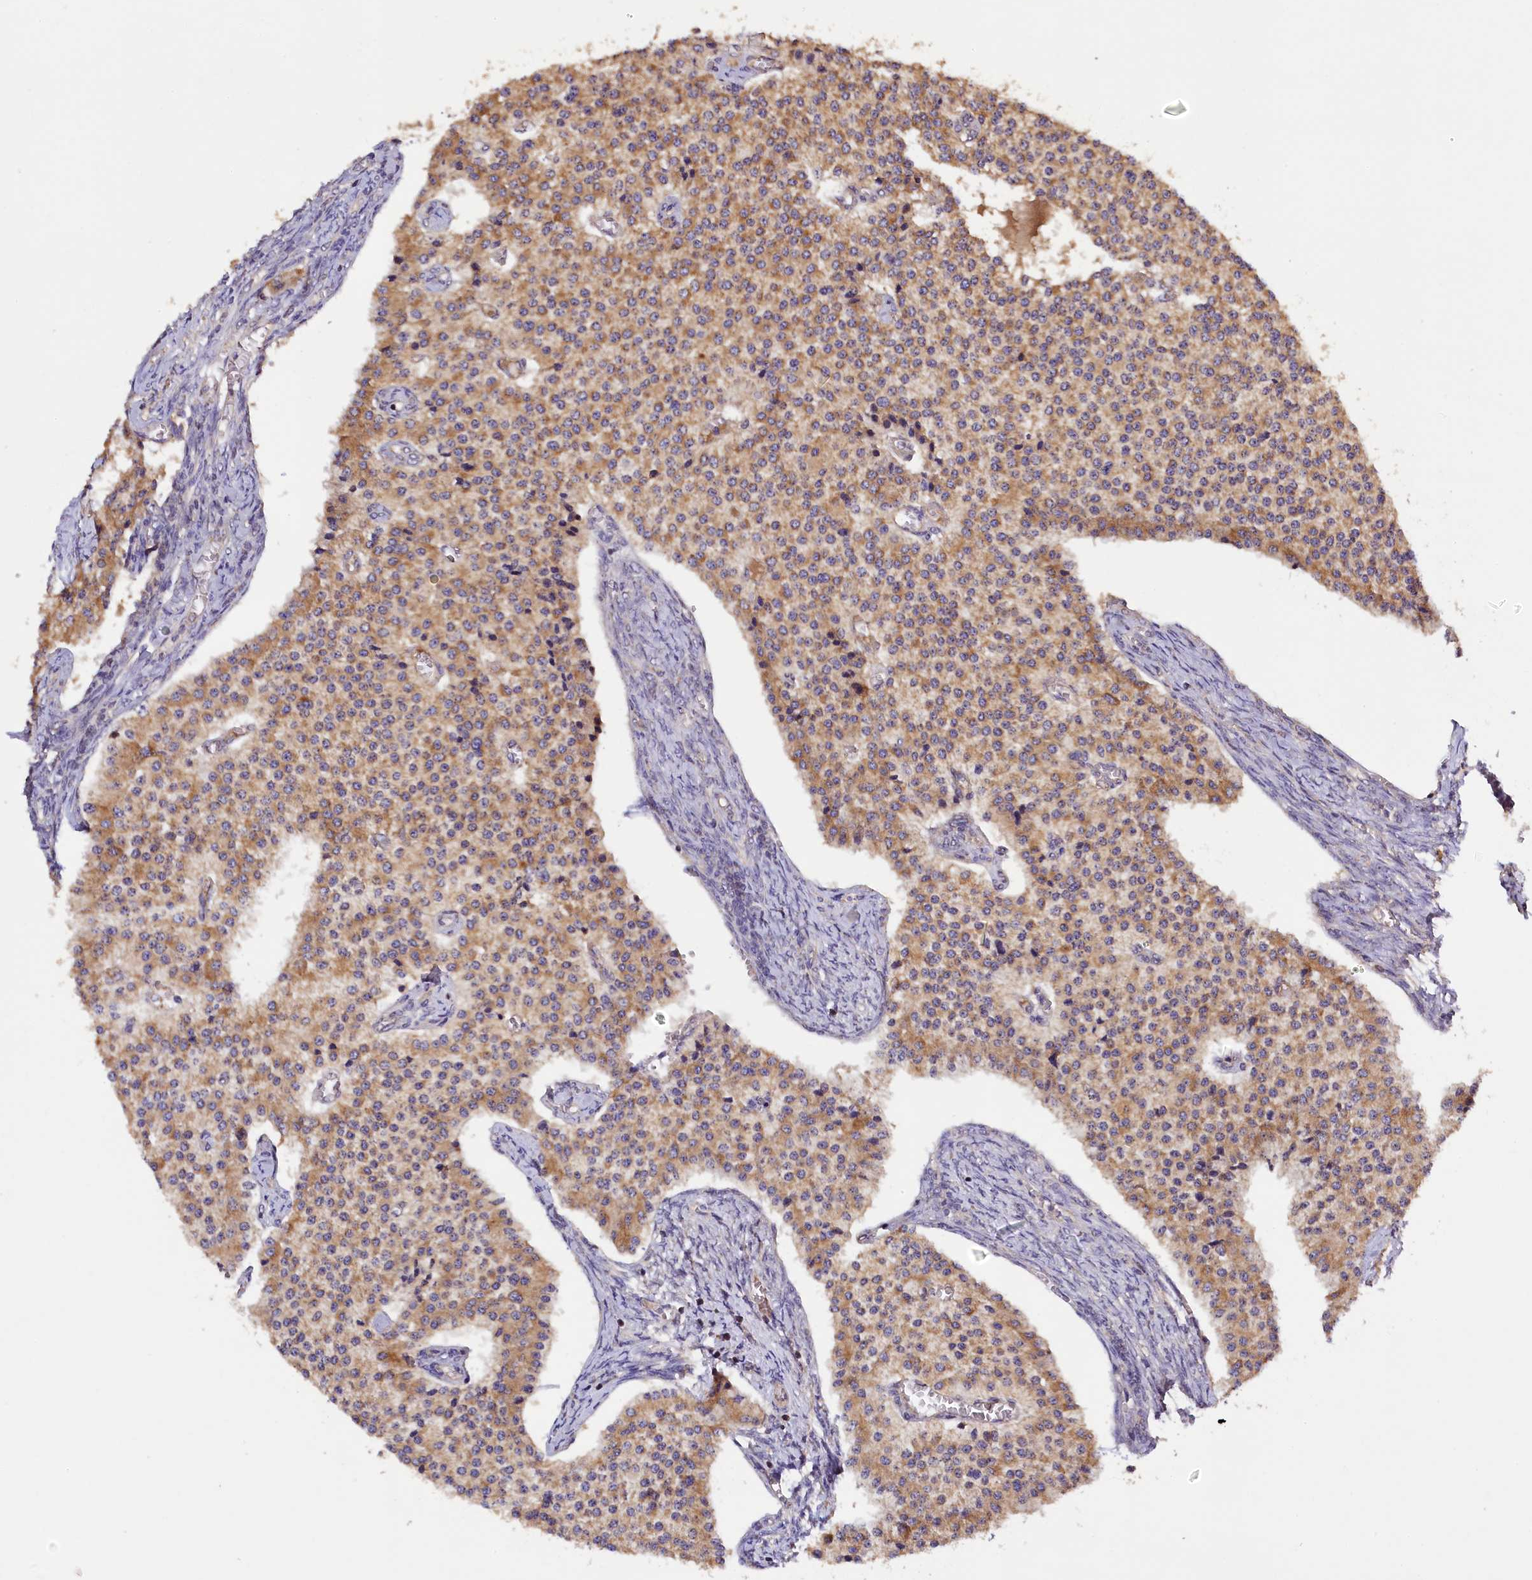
{"staining": {"intensity": "moderate", "quantity": ">75%", "location": "cytoplasmic/membranous"}, "tissue": "carcinoid", "cell_type": "Tumor cells", "image_type": "cancer", "snomed": [{"axis": "morphology", "description": "Carcinoid, malignant, NOS"}, {"axis": "topography", "description": "Colon"}], "caption": "DAB immunohistochemical staining of human malignant carcinoid exhibits moderate cytoplasmic/membranous protein expression in approximately >75% of tumor cells.", "gene": "KLC2", "patient": {"sex": "female", "age": 52}}